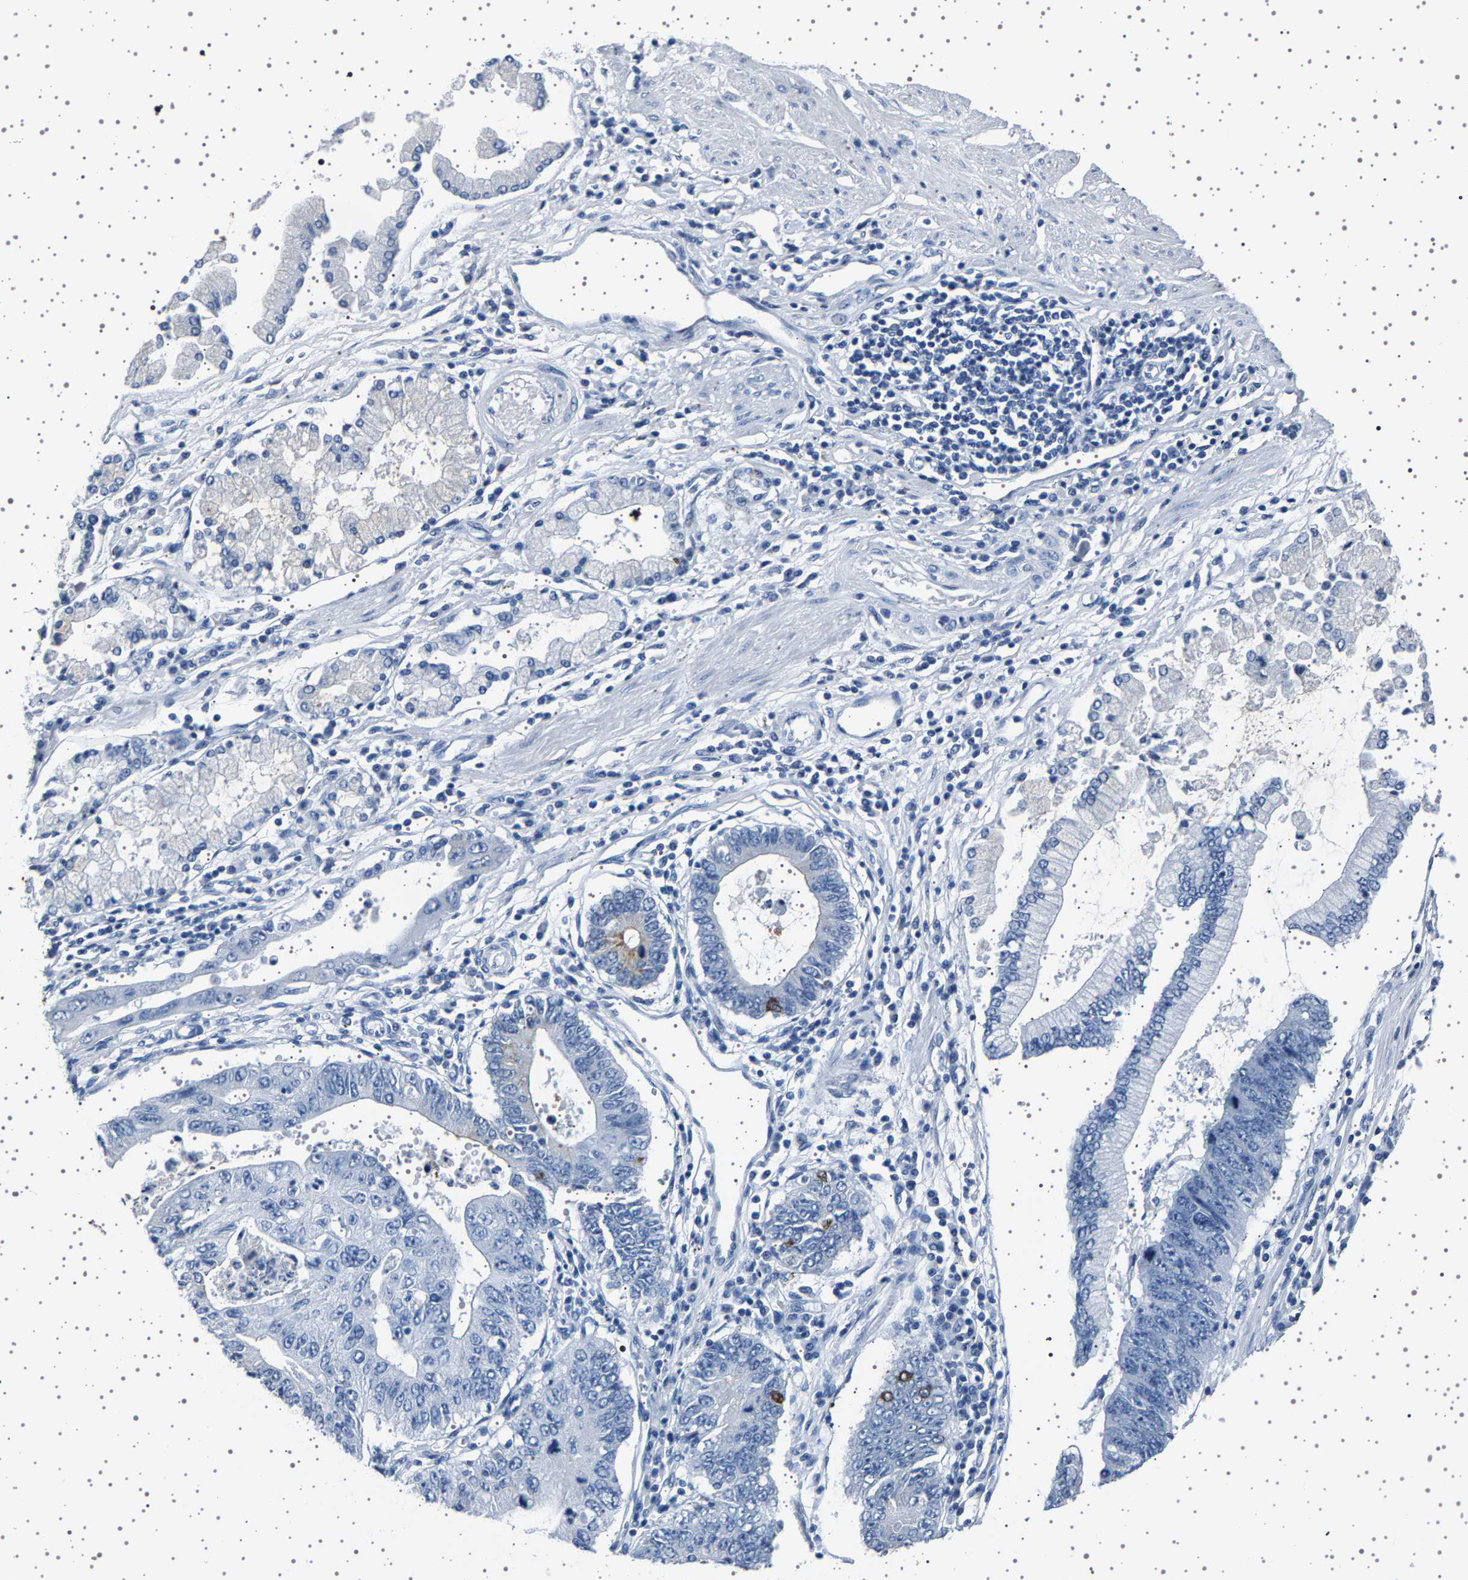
{"staining": {"intensity": "negative", "quantity": "none", "location": "none"}, "tissue": "stomach cancer", "cell_type": "Tumor cells", "image_type": "cancer", "snomed": [{"axis": "morphology", "description": "Adenocarcinoma, NOS"}, {"axis": "topography", "description": "Stomach"}], "caption": "Immunohistochemistry (IHC) histopathology image of neoplastic tissue: human stomach cancer (adenocarcinoma) stained with DAB (3,3'-diaminobenzidine) shows no significant protein staining in tumor cells. (Stains: DAB immunohistochemistry with hematoxylin counter stain, Microscopy: brightfield microscopy at high magnification).", "gene": "TFF3", "patient": {"sex": "male", "age": 59}}